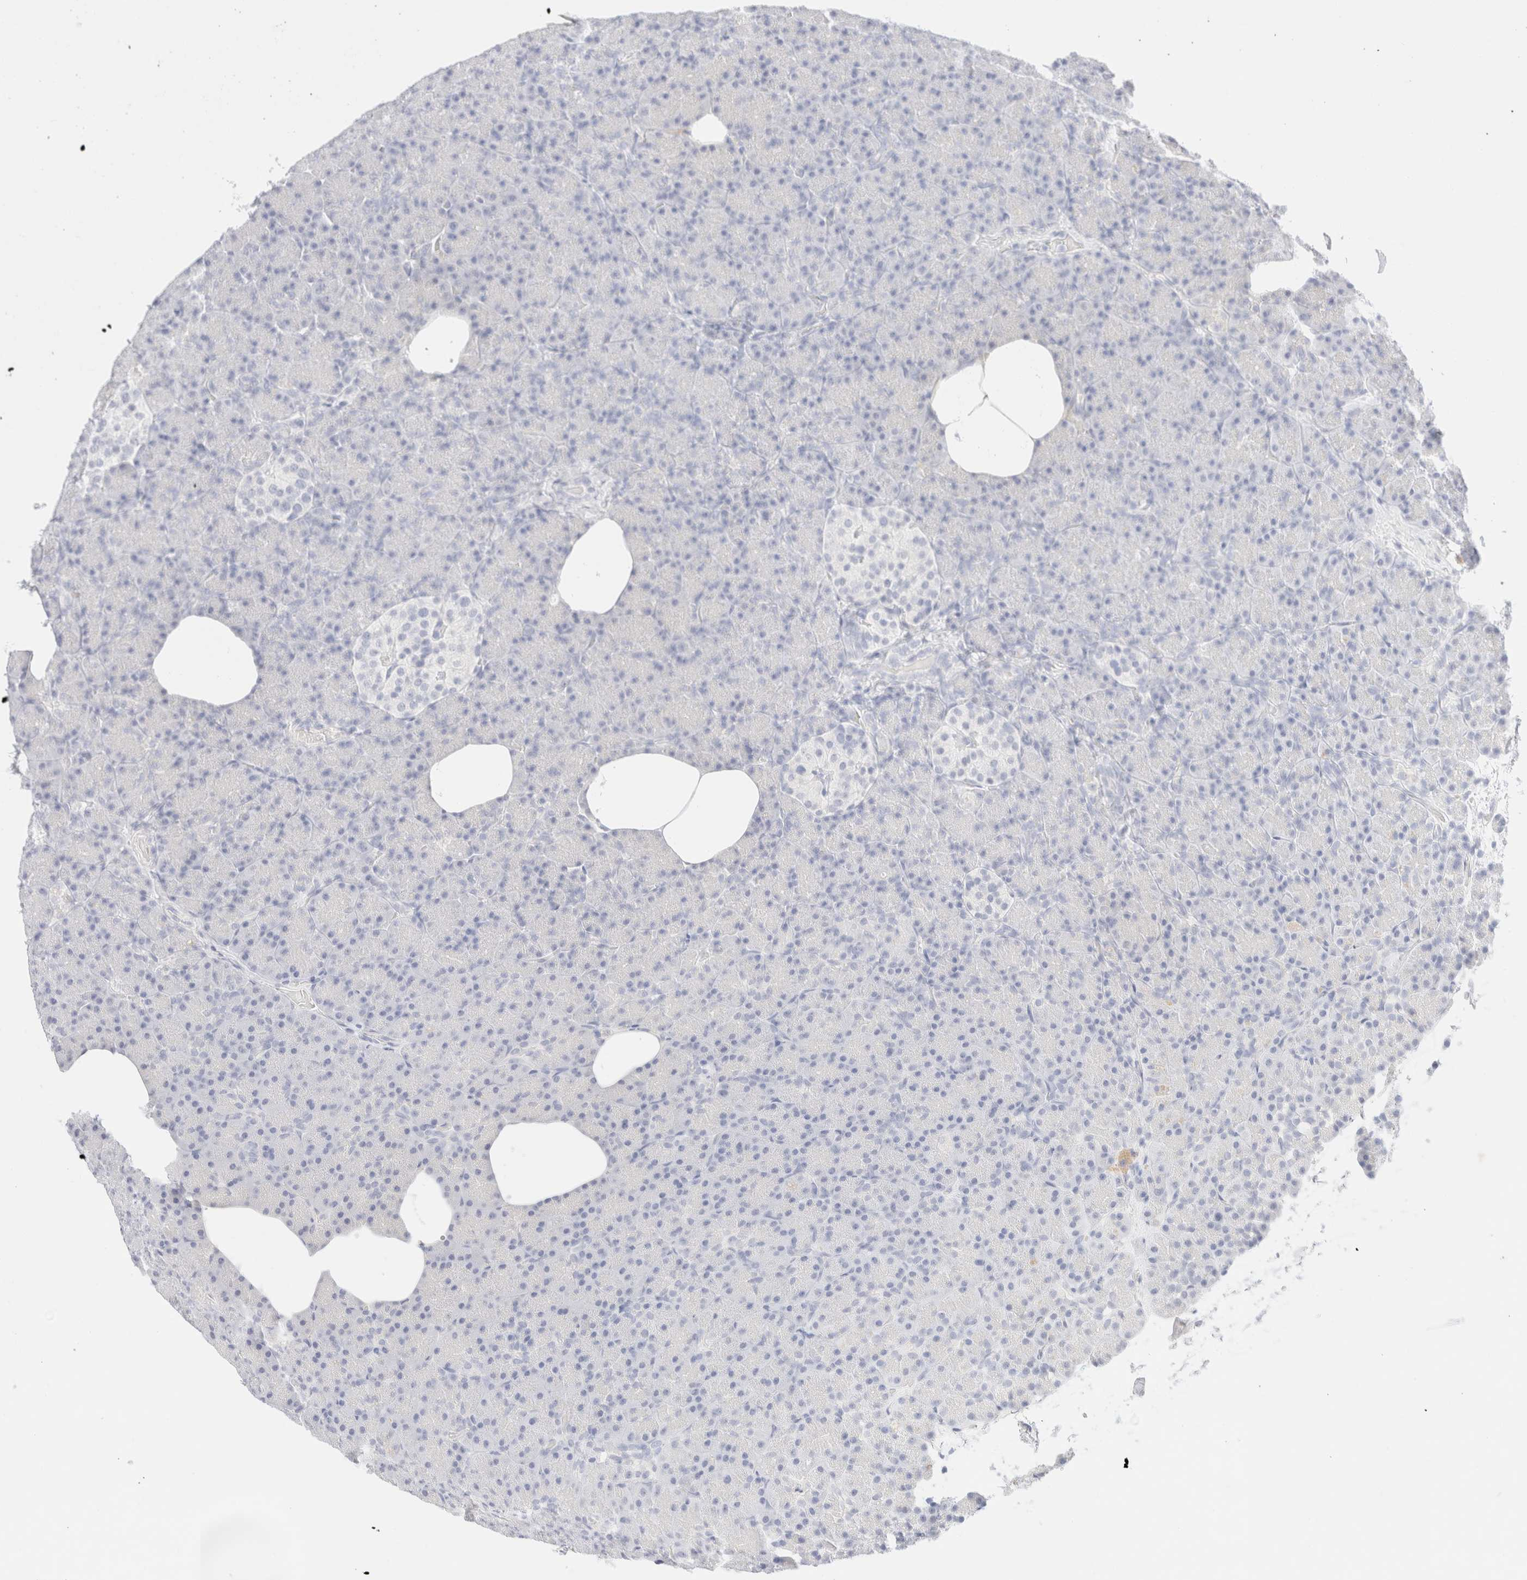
{"staining": {"intensity": "negative", "quantity": "none", "location": "none"}, "tissue": "pancreas", "cell_type": "Exocrine glandular cells", "image_type": "normal", "snomed": [{"axis": "morphology", "description": "Normal tissue, NOS"}, {"axis": "topography", "description": "Pancreas"}], "caption": "Immunohistochemistry (IHC) of benign pancreas exhibits no positivity in exocrine glandular cells. (IHC, brightfield microscopy, high magnification).", "gene": "KRT15", "patient": {"sex": "female", "age": 43}}